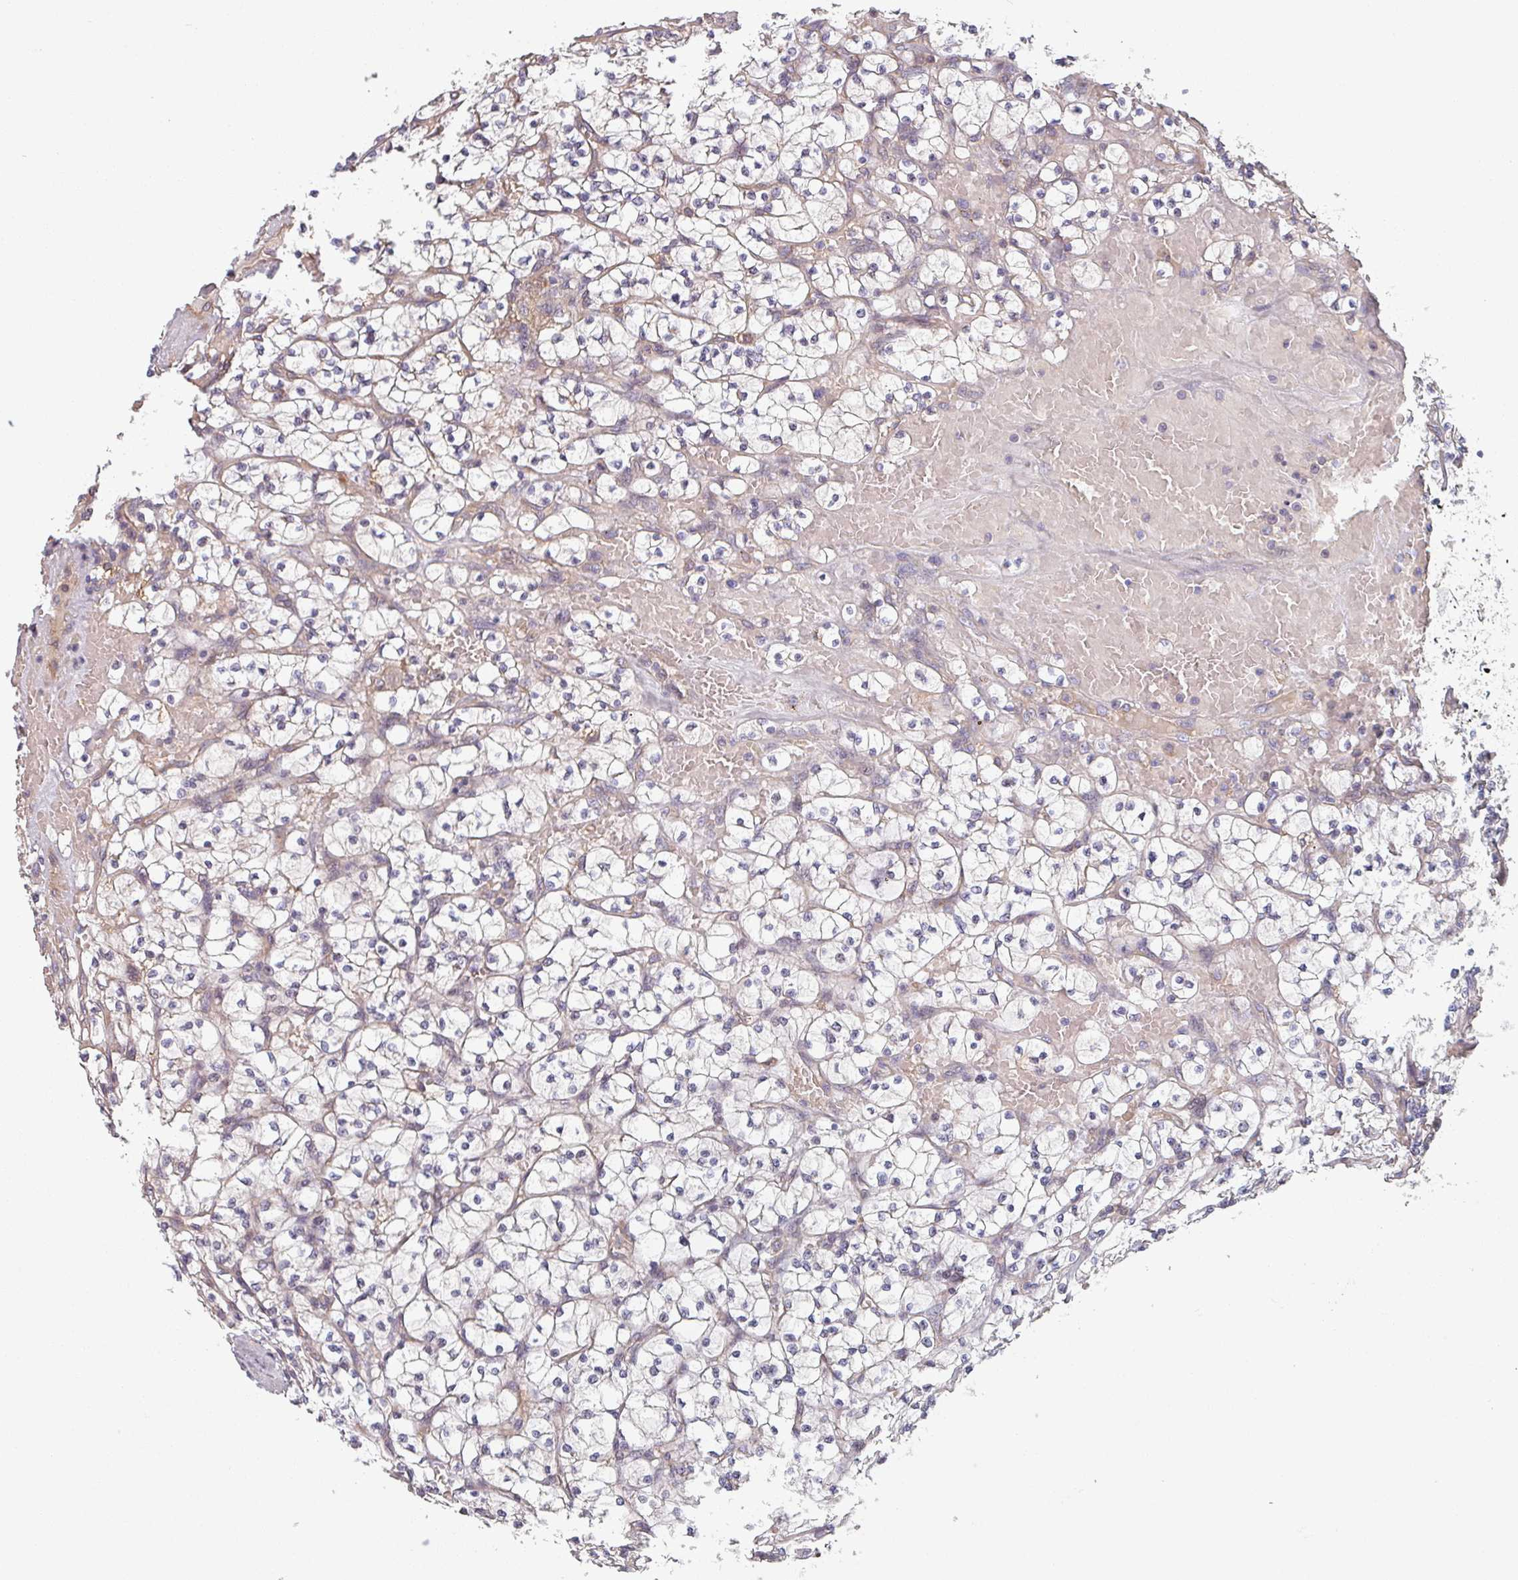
{"staining": {"intensity": "negative", "quantity": "none", "location": "none"}, "tissue": "renal cancer", "cell_type": "Tumor cells", "image_type": "cancer", "snomed": [{"axis": "morphology", "description": "Adenocarcinoma, NOS"}, {"axis": "topography", "description": "Kidney"}], "caption": "Histopathology image shows no protein positivity in tumor cells of renal adenocarcinoma tissue.", "gene": "C4BPB", "patient": {"sex": "female", "age": 64}}